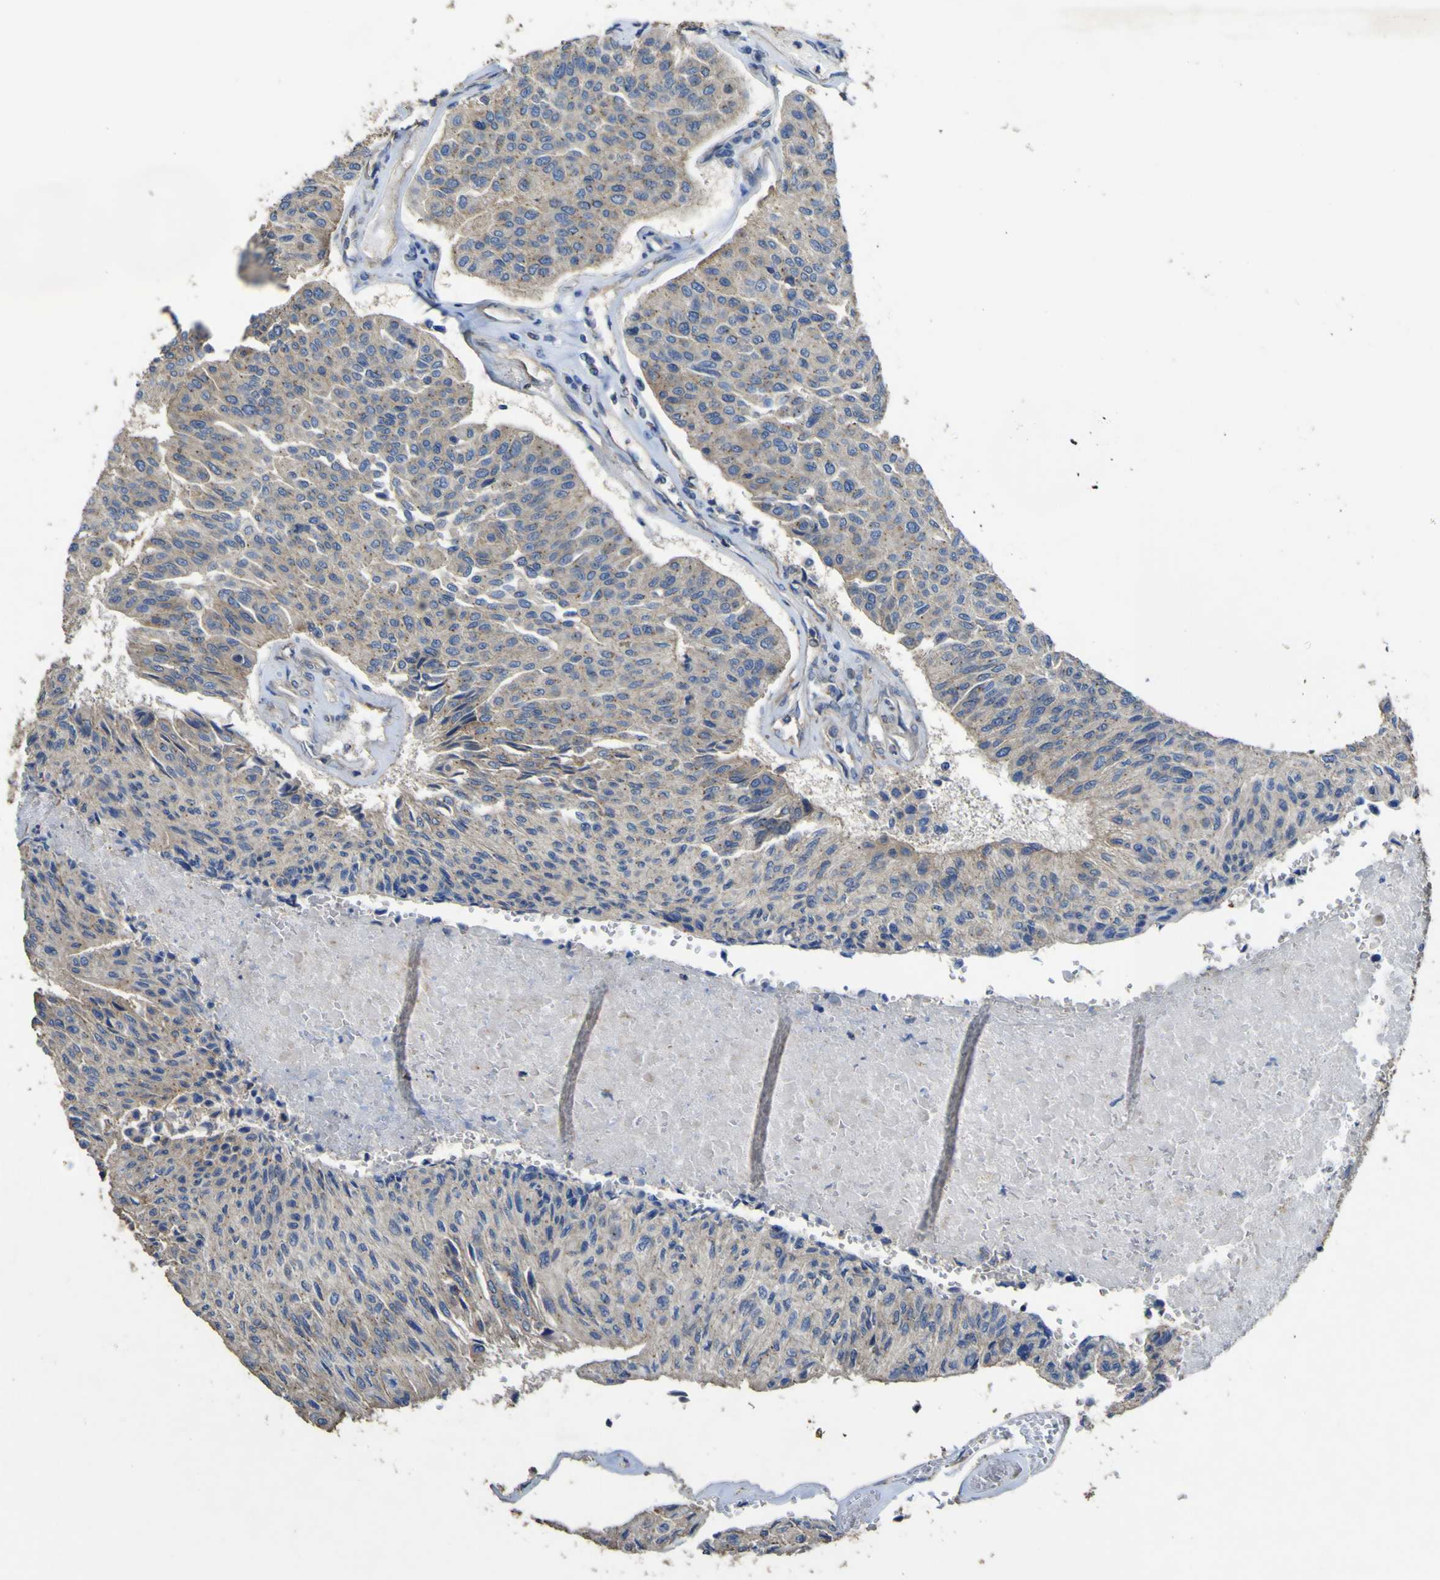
{"staining": {"intensity": "weak", "quantity": ">75%", "location": "cytoplasmic/membranous"}, "tissue": "urothelial cancer", "cell_type": "Tumor cells", "image_type": "cancer", "snomed": [{"axis": "morphology", "description": "Urothelial carcinoma, High grade"}, {"axis": "topography", "description": "Urinary bladder"}], "caption": "This image demonstrates urothelial cancer stained with IHC to label a protein in brown. The cytoplasmic/membranous of tumor cells show weak positivity for the protein. Nuclei are counter-stained blue.", "gene": "TNFSF15", "patient": {"sex": "male", "age": 66}}